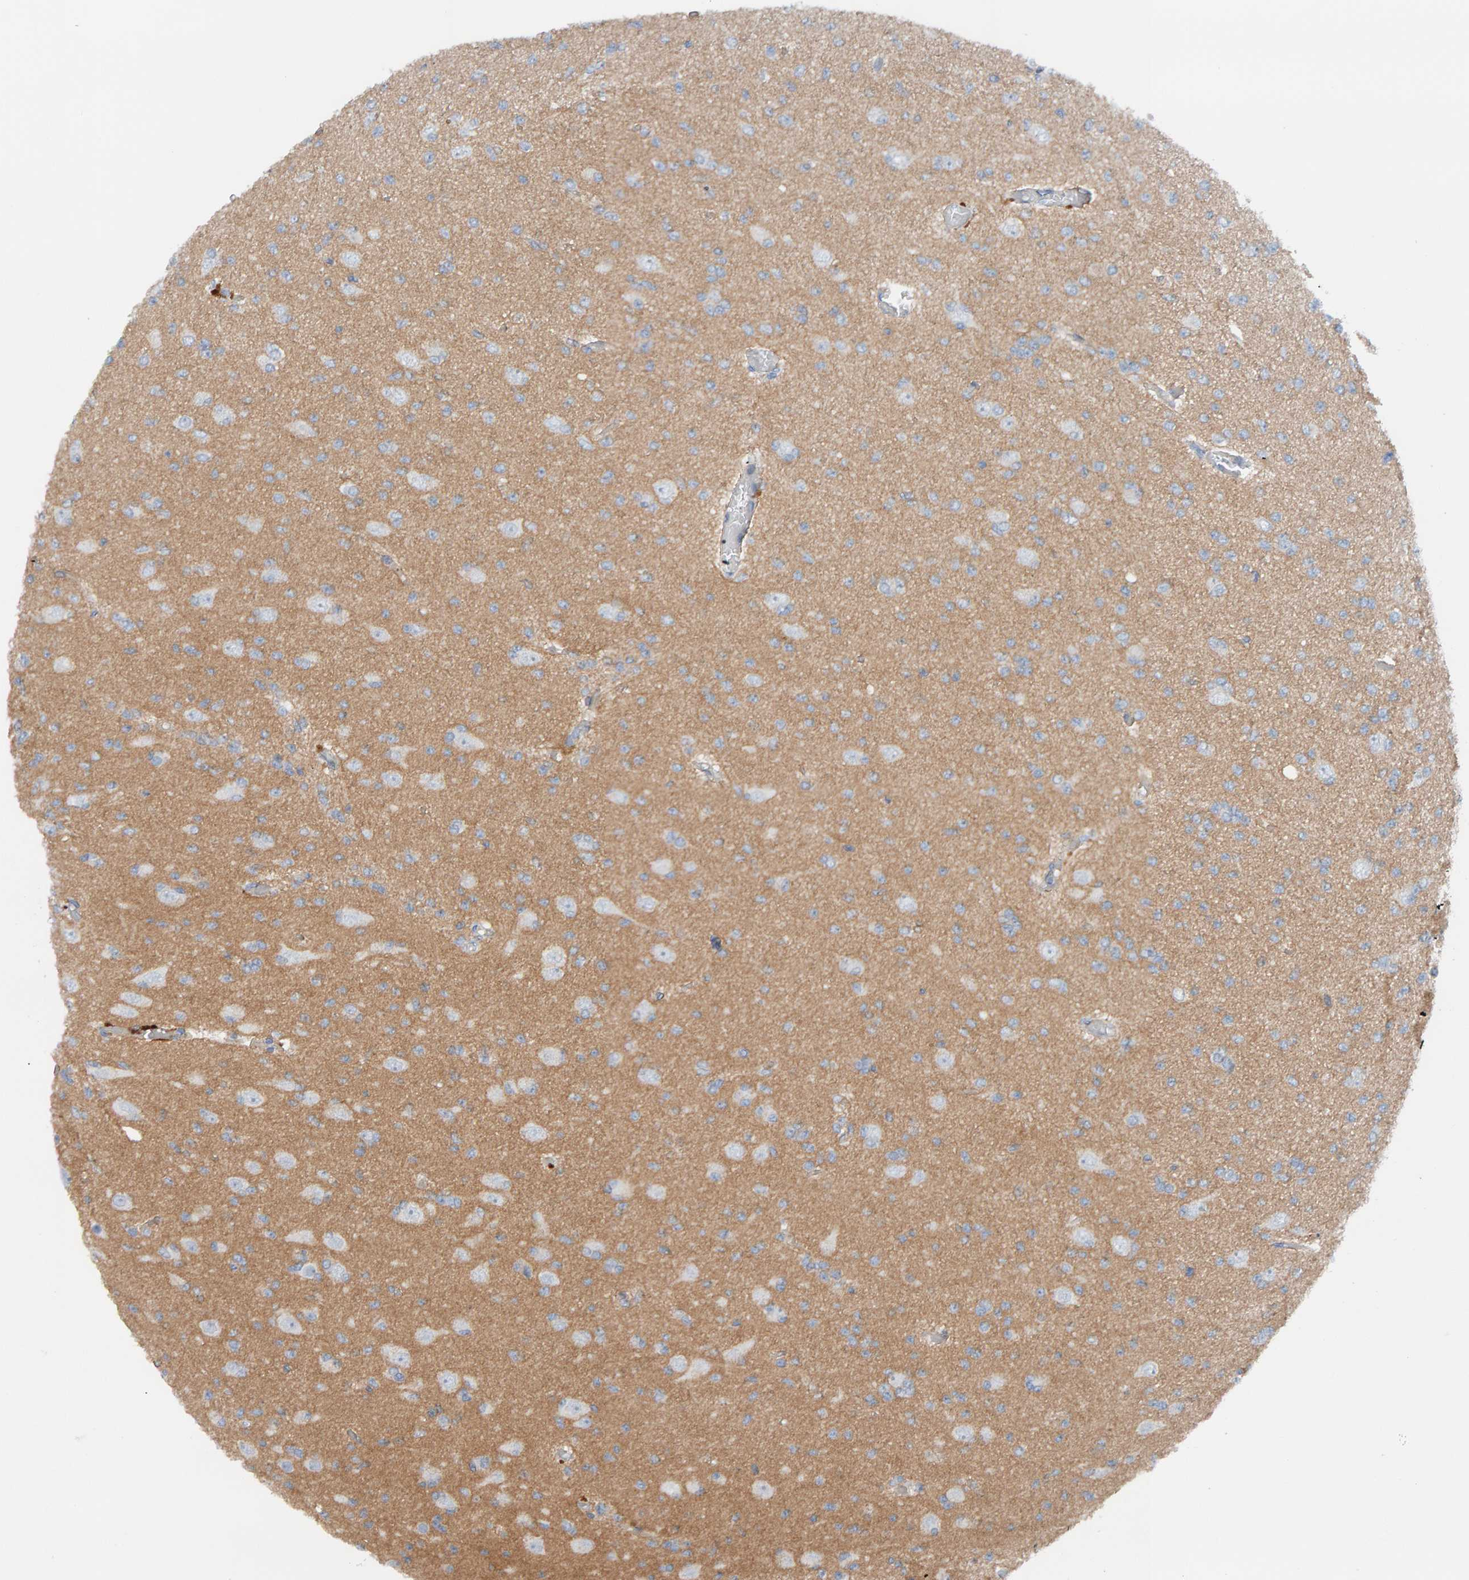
{"staining": {"intensity": "moderate", "quantity": "<25%", "location": "cytoplasmic/membranous"}, "tissue": "glioma", "cell_type": "Tumor cells", "image_type": "cancer", "snomed": [{"axis": "morphology", "description": "Glioma, malignant, Low grade"}, {"axis": "topography", "description": "Brain"}], "caption": "A micrograph showing moderate cytoplasmic/membranous staining in approximately <25% of tumor cells in glioma, as visualized by brown immunohistochemical staining.", "gene": "FYN", "patient": {"sex": "female", "age": 22}}